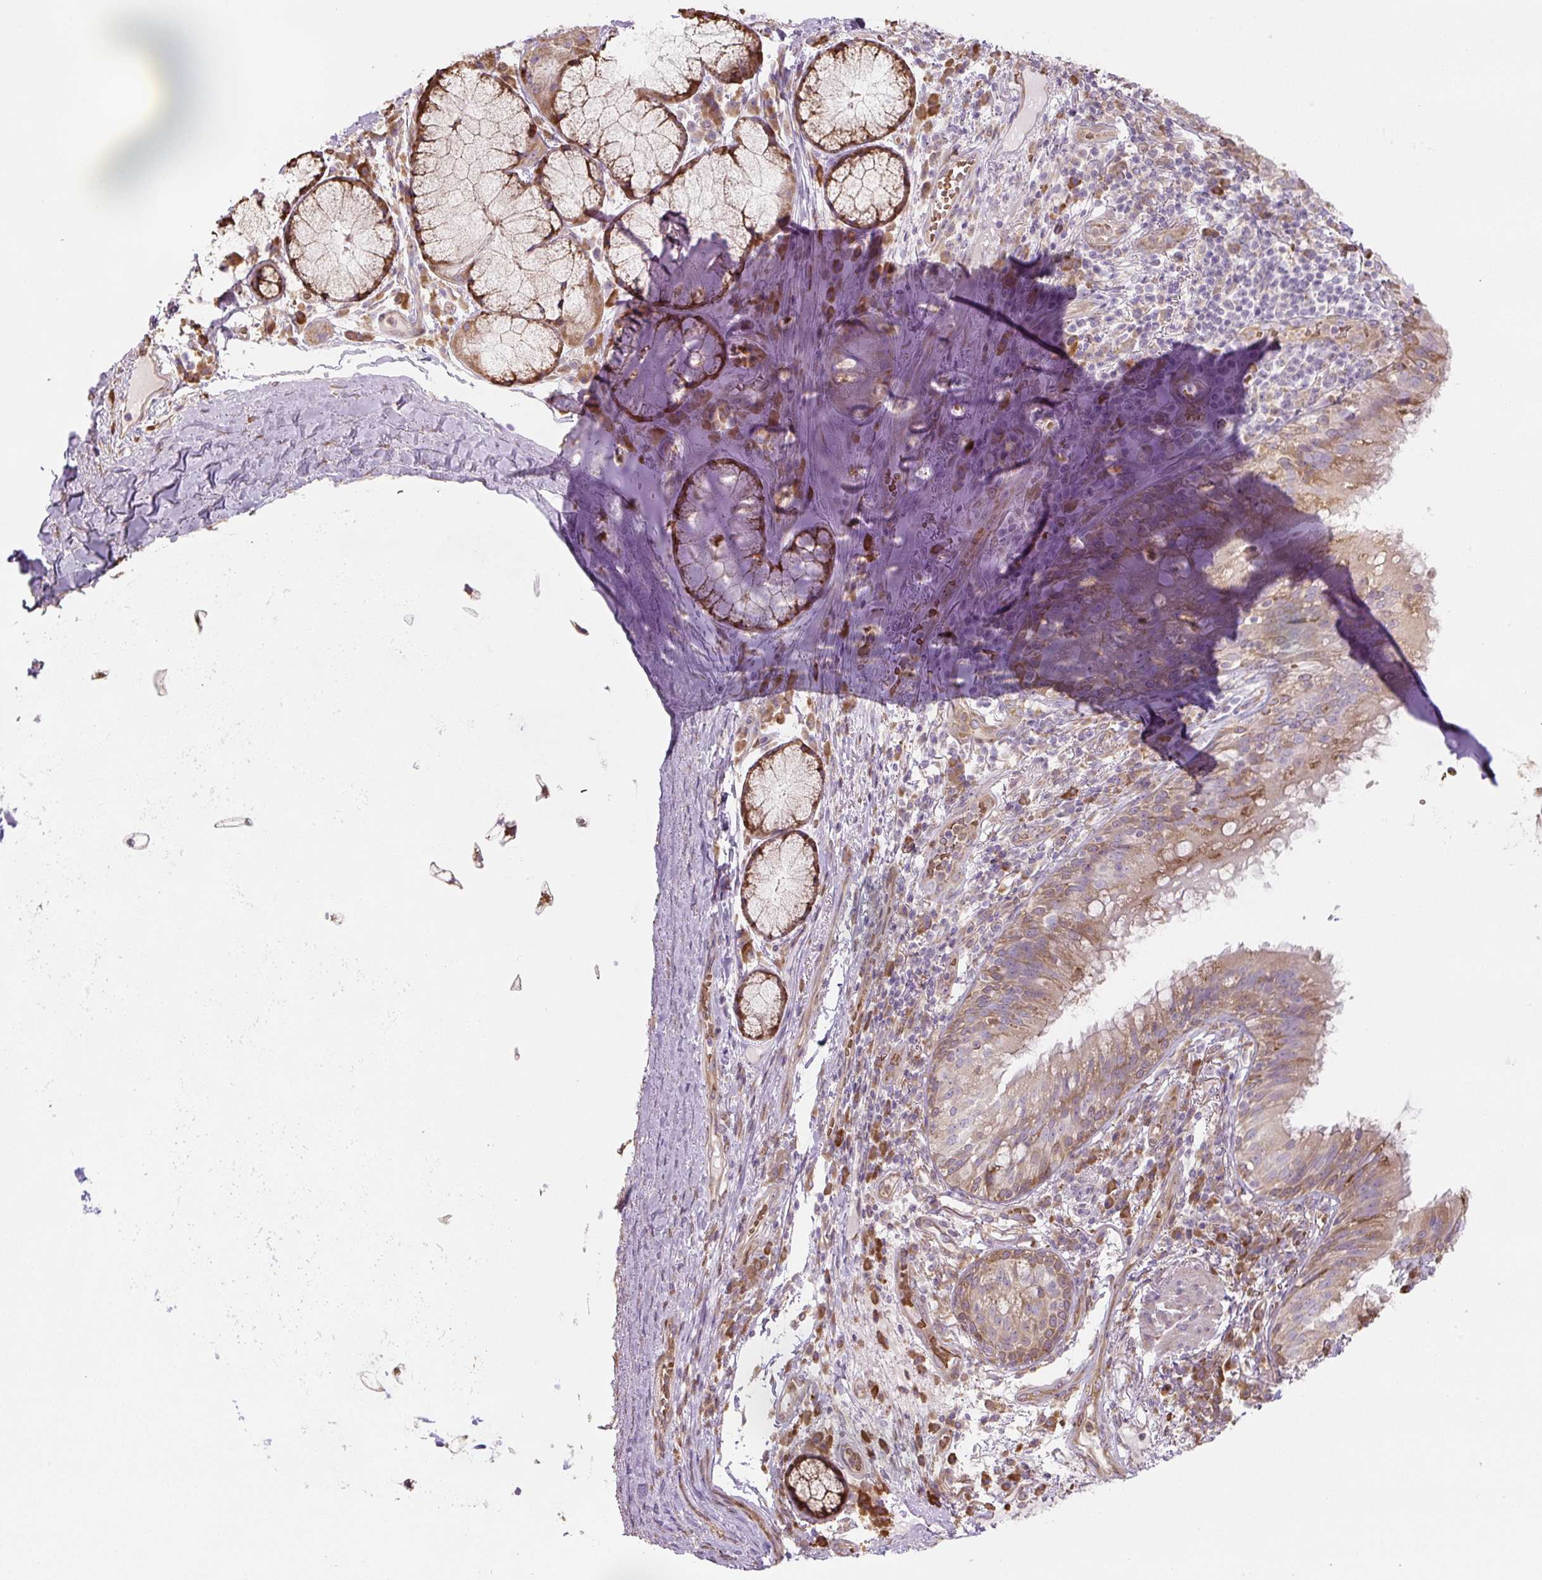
{"staining": {"intensity": "moderate", "quantity": ">75%", "location": "cytoplasmic/membranous"}, "tissue": "bronchus", "cell_type": "Respiratory epithelial cells", "image_type": "normal", "snomed": [{"axis": "morphology", "description": "Normal tissue, NOS"}, {"axis": "topography", "description": "Cartilage tissue"}, {"axis": "topography", "description": "Bronchus"}], "caption": "Immunohistochemistry micrograph of benign human bronchus stained for a protein (brown), which shows medium levels of moderate cytoplasmic/membranous expression in about >75% of respiratory epithelial cells.", "gene": "RASA1", "patient": {"sex": "male", "age": 56}}